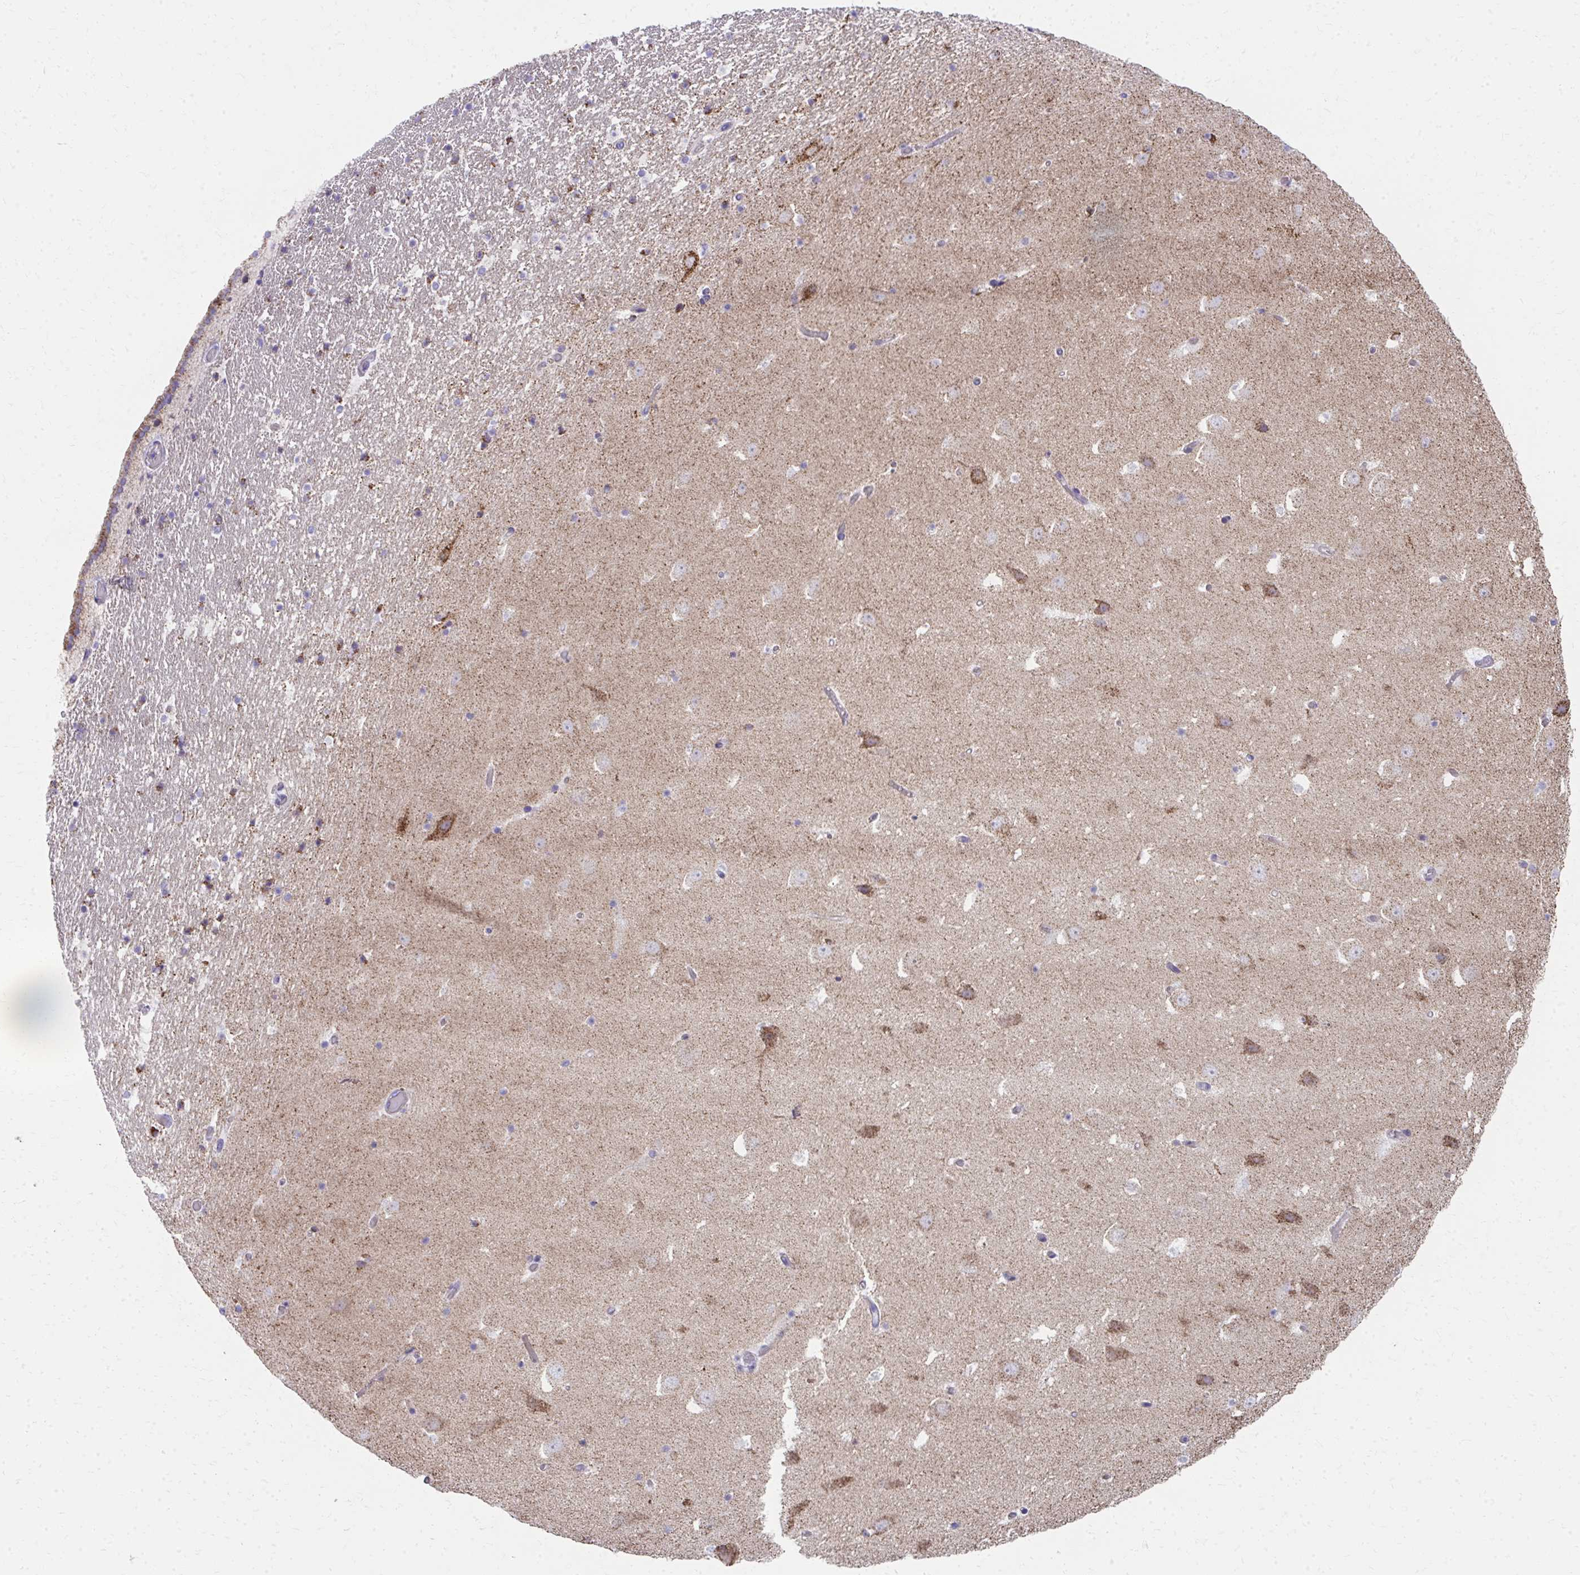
{"staining": {"intensity": "moderate", "quantity": "25%-75%", "location": "cytoplasmic/membranous"}, "tissue": "hippocampus", "cell_type": "Glial cells", "image_type": "normal", "snomed": [{"axis": "morphology", "description": "Normal tissue, NOS"}, {"axis": "topography", "description": "Hippocampus"}], "caption": "Protein expression analysis of unremarkable human hippocampus reveals moderate cytoplasmic/membranous staining in approximately 25%-75% of glial cells.", "gene": "IL37", "patient": {"sex": "female", "age": 42}}